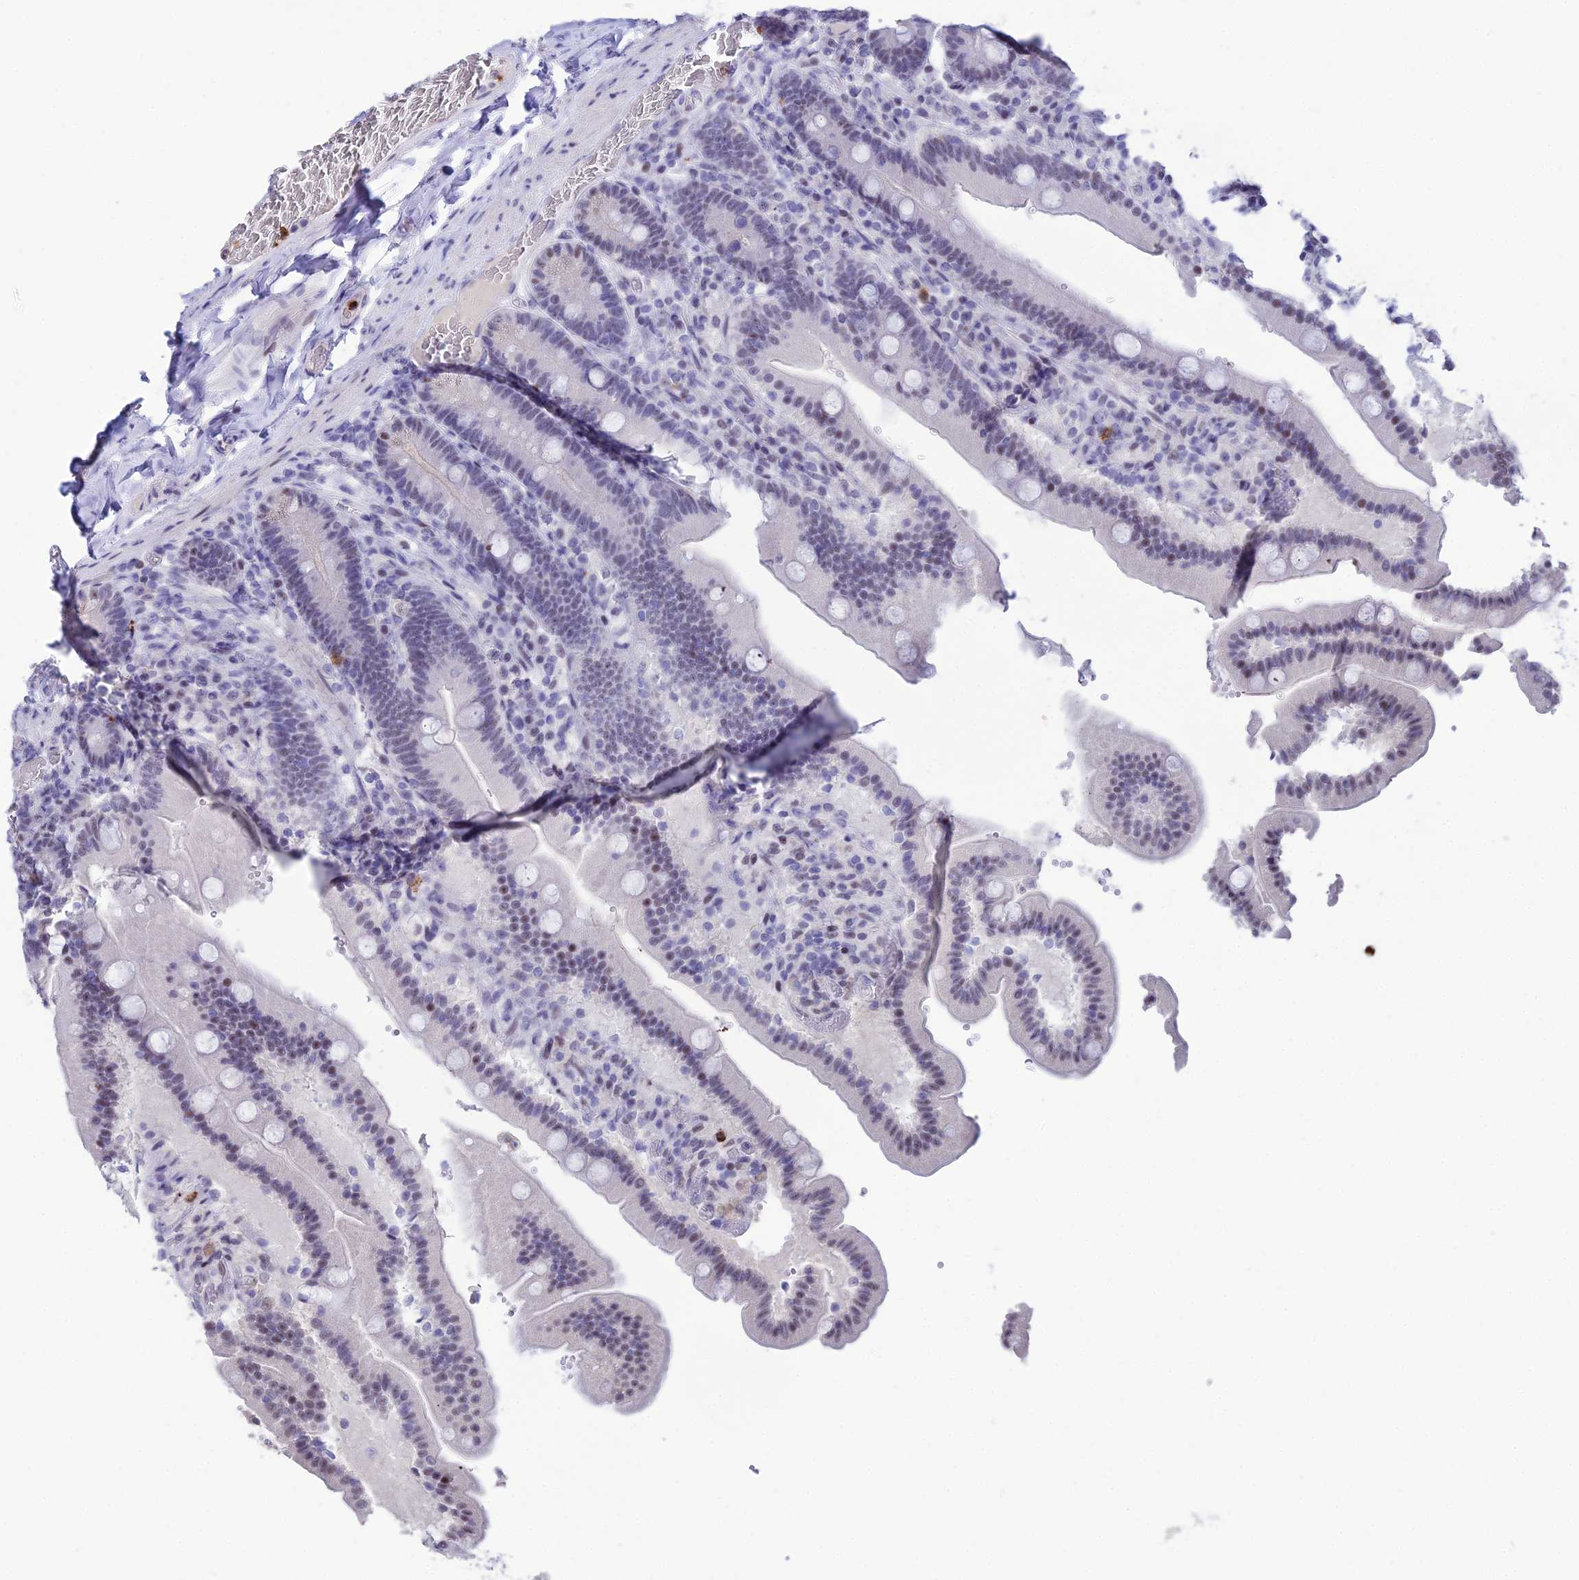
{"staining": {"intensity": "moderate", "quantity": "<25%", "location": "nuclear"}, "tissue": "duodenum", "cell_type": "Glandular cells", "image_type": "normal", "snomed": [{"axis": "morphology", "description": "Normal tissue, NOS"}, {"axis": "topography", "description": "Duodenum"}], "caption": "Approximately <25% of glandular cells in unremarkable duodenum show moderate nuclear protein positivity as visualized by brown immunohistochemical staining.", "gene": "MFSD2B", "patient": {"sex": "female", "age": 62}}